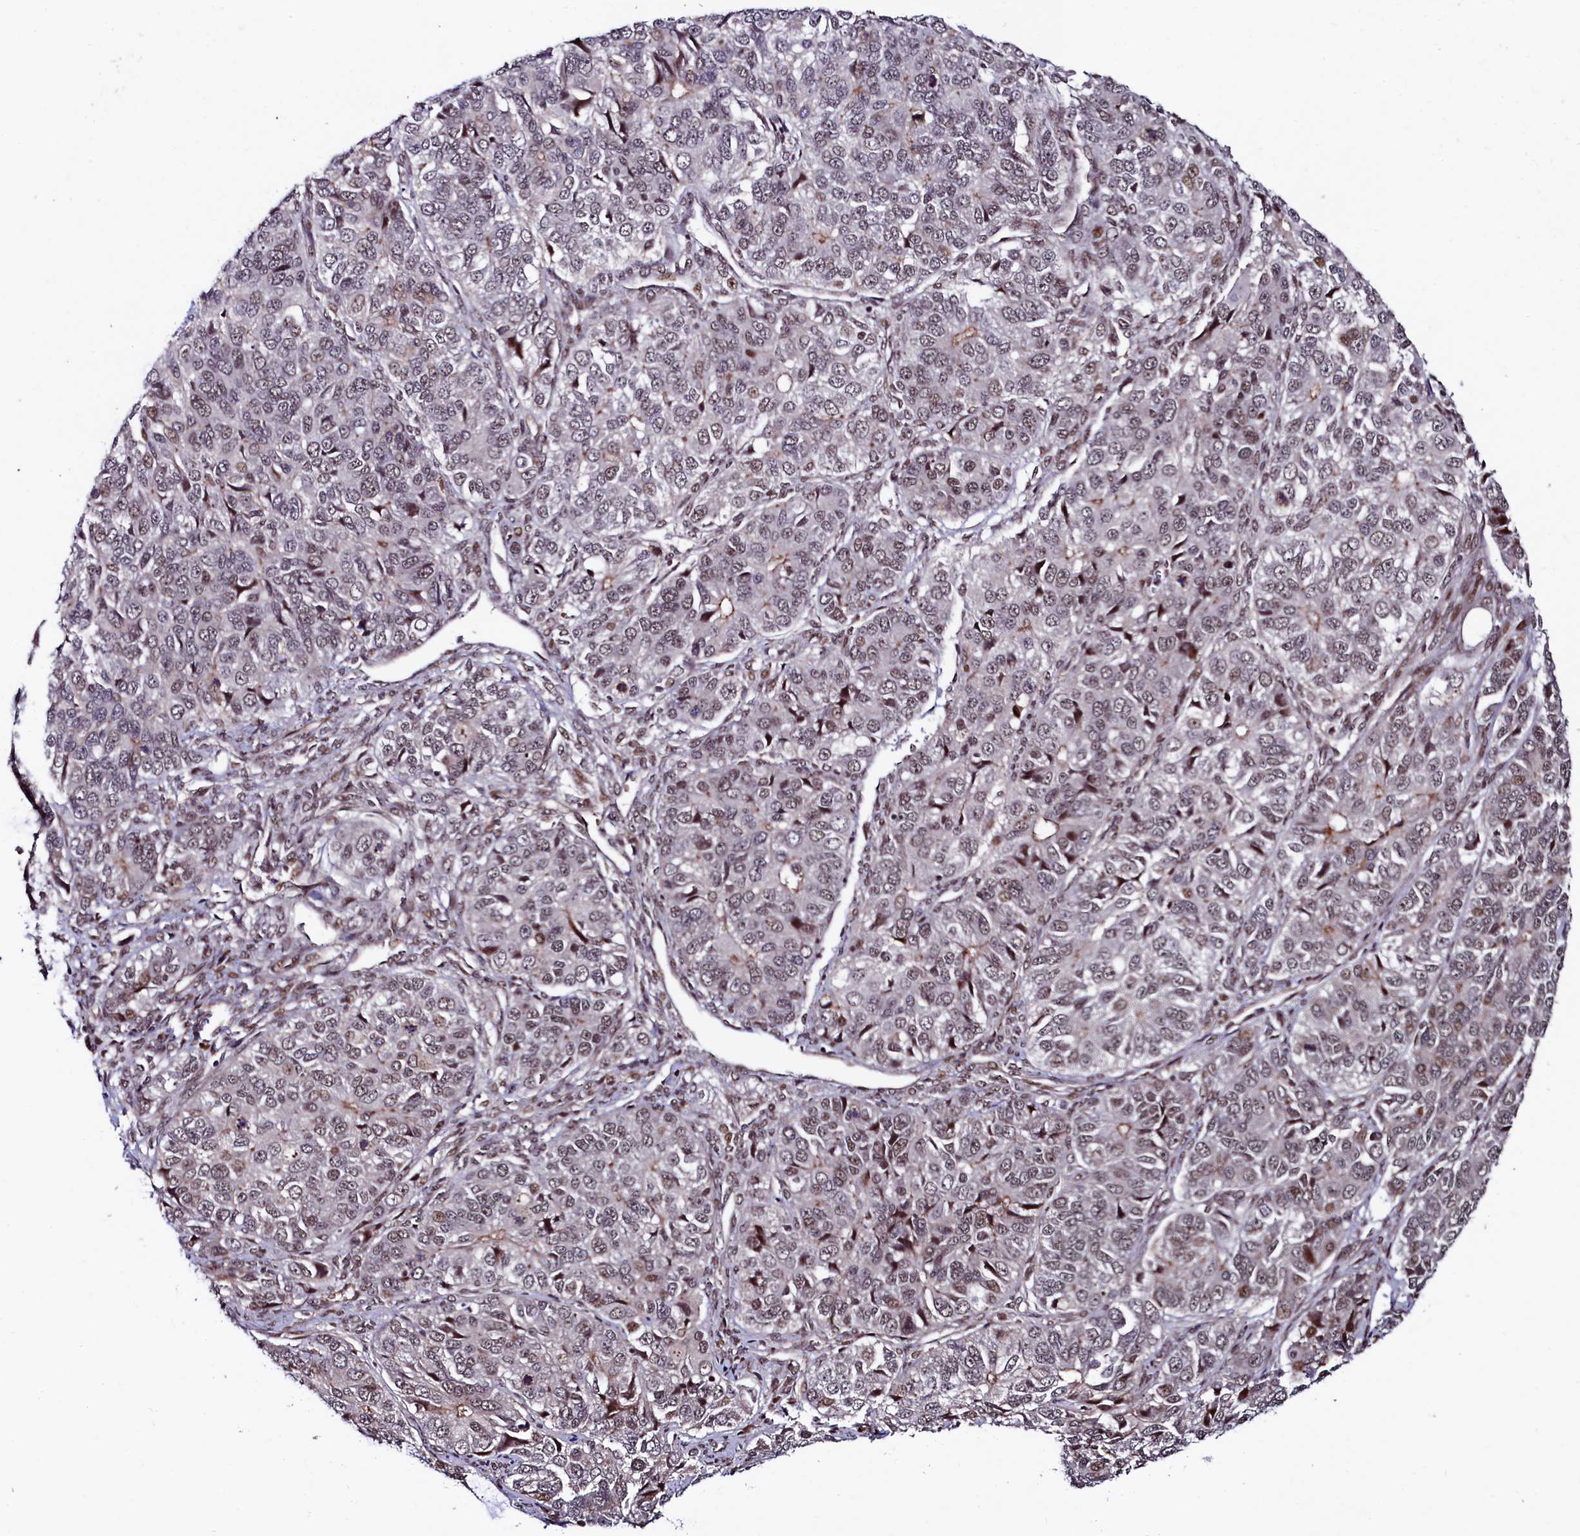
{"staining": {"intensity": "weak", "quantity": "25%-75%", "location": "nuclear"}, "tissue": "ovarian cancer", "cell_type": "Tumor cells", "image_type": "cancer", "snomed": [{"axis": "morphology", "description": "Carcinoma, endometroid"}, {"axis": "topography", "description": "Ovary"}], "caption": "IHC (DAB) staining of human endometroid carcinoma (ovarian) exhibits weak nuclear protein staining in approximately 25%-75% of tumor cells.", "gene": "LEO1", "patient": {"sex": "female", "age": 51}}